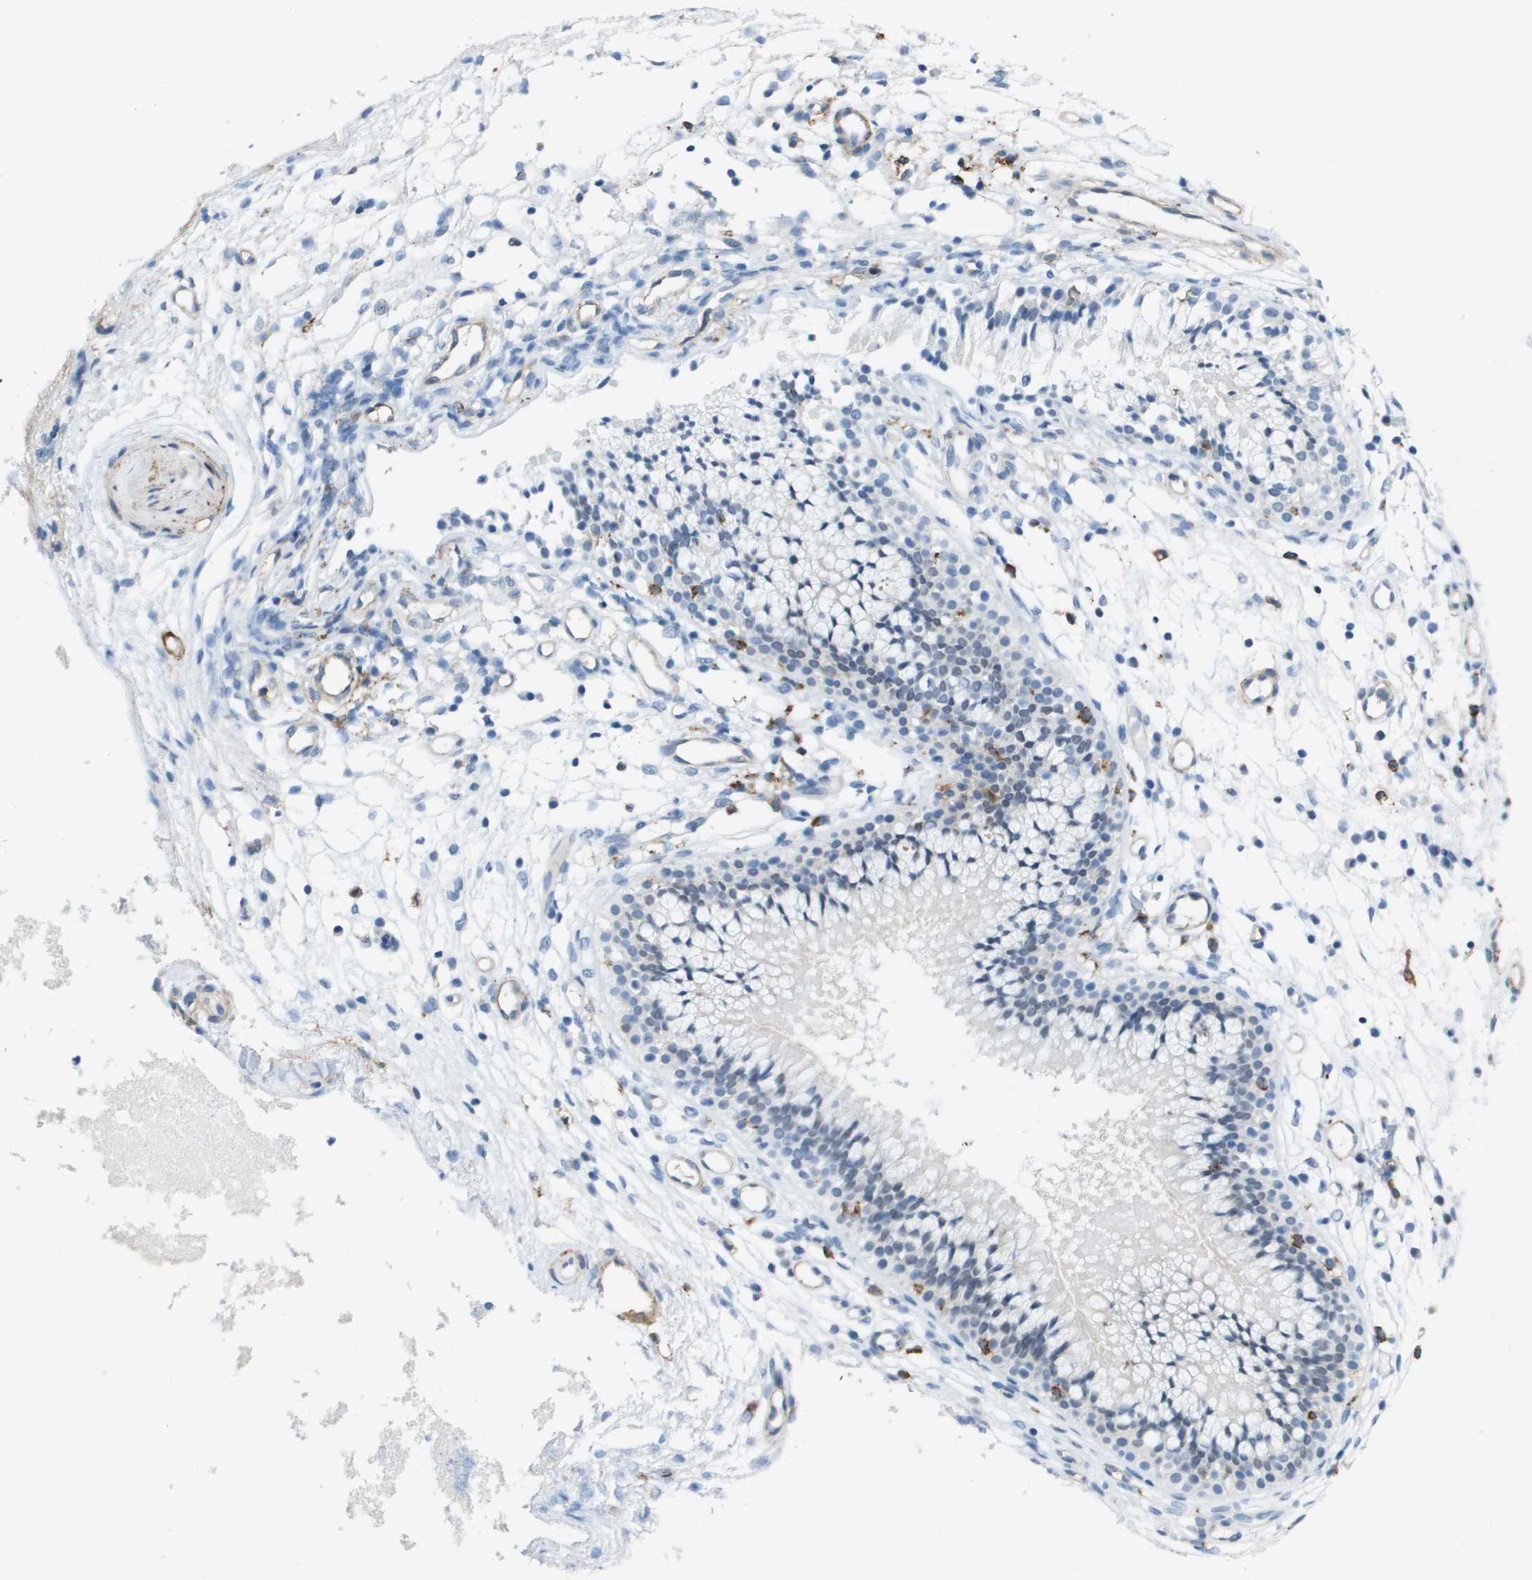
{"staining": {"intensity": "negative", "quantity": "none", "location": "none"}, "tissue": "nasopharynx", "cell_type": "Respiratory epithelial cells", "image_type": "normal", "snomed": [{"axis": "morphology", "description": "Normal tissue, NOS"}, {"axis": "topography", "description": "Nasopharynx"}], "caption": "This image is of unremarkable nasopharynx stained with immunohistochemistry (IHC) to label a protein in brown with the nuclei are counter-stained blue. There is no expression in respiratory epithelial cells. (DAB immunohistochemistry (IHC) with hematoxylin counter stain).", "gene": "ZBTB43", "patient": {"sex": "male", "age": 21}}